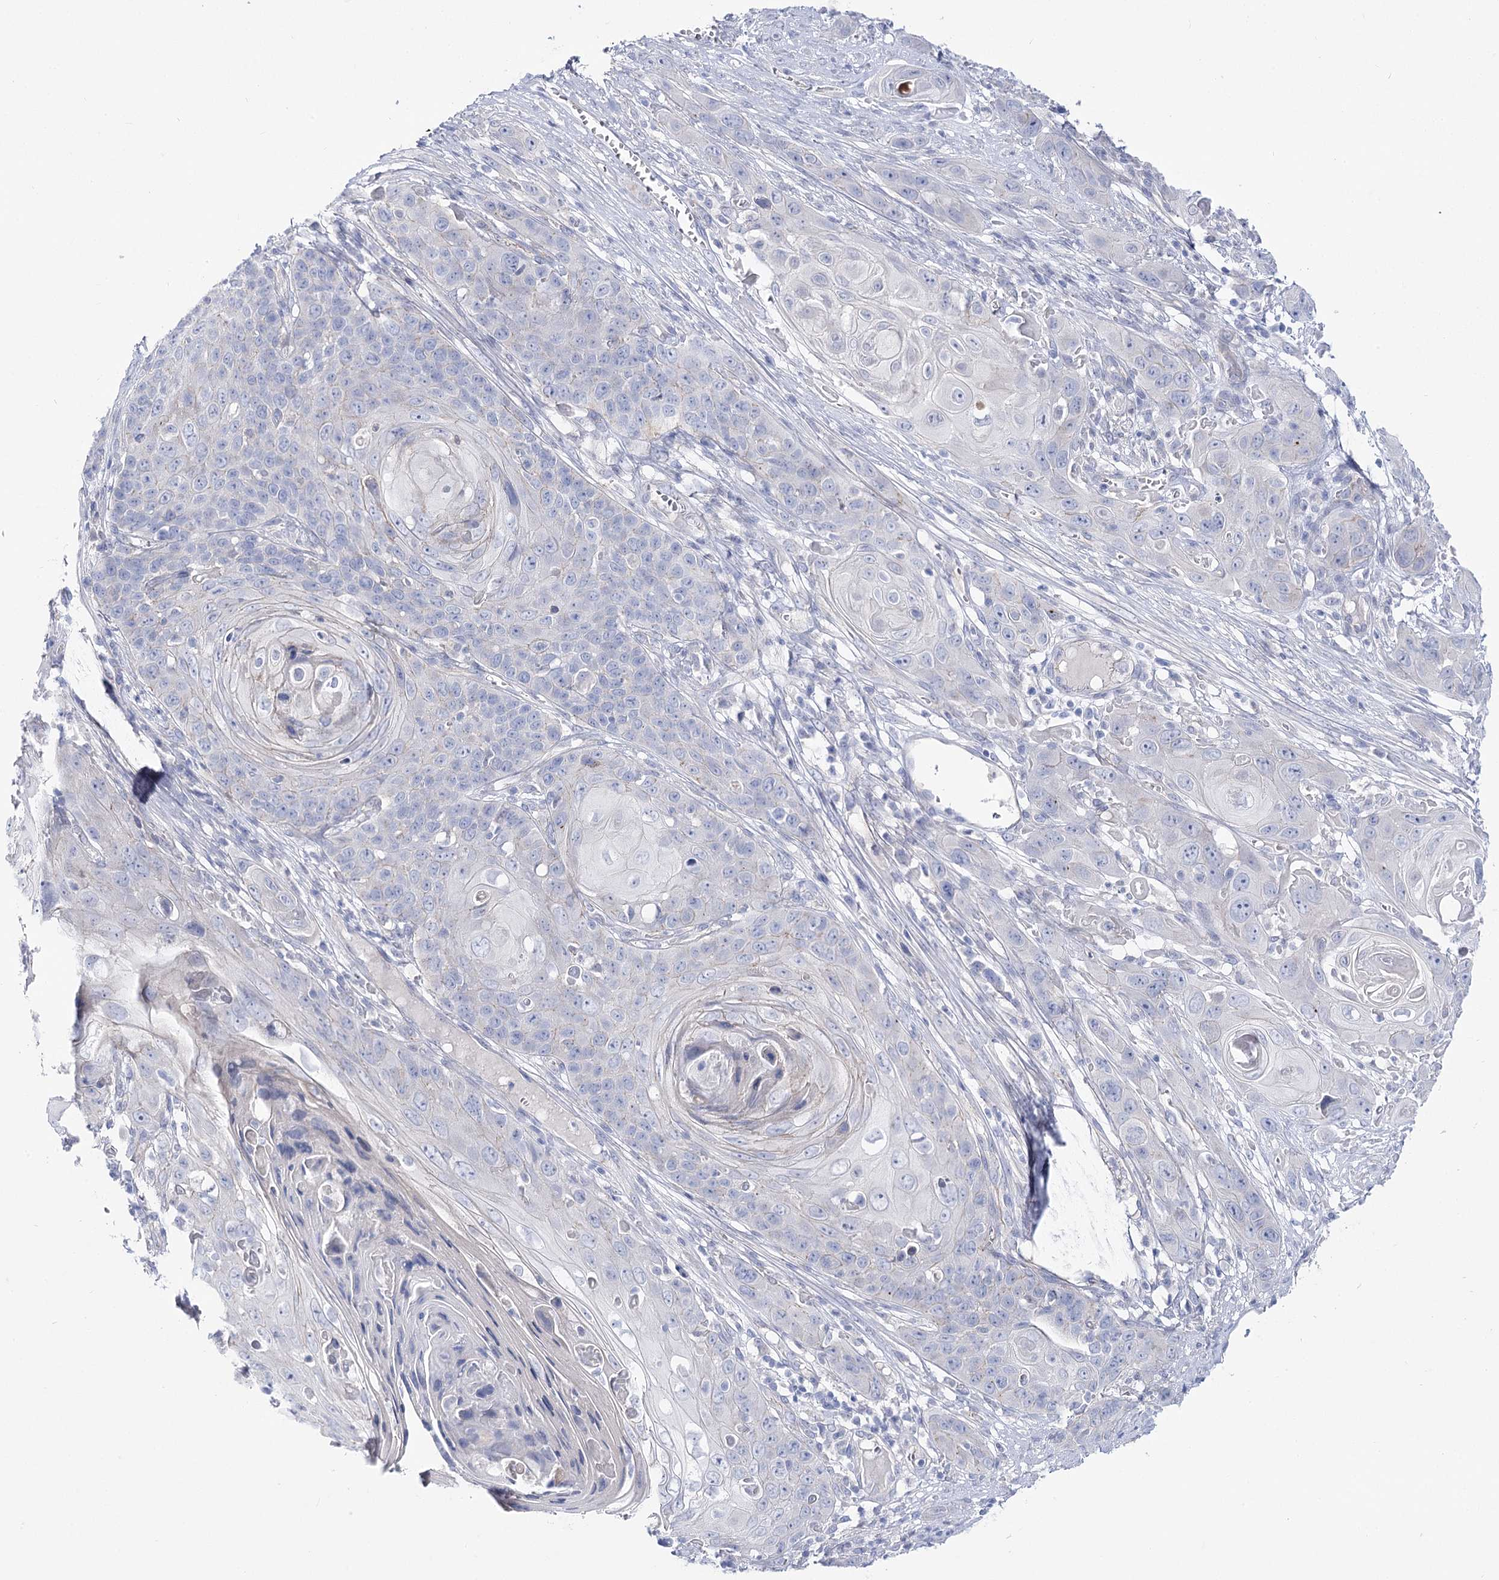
{"staining": {"intensity": "negative", "quantity": "none", "location": "none"}, "tissue": "skin cancer", "cell_type": "Tumor cells", "image_type": "cancer", "snomed": [{"axis": "morphology", "description": "Squamous cell carcinoma, NOS"}, {"axis": "topography", "description": "Skin"}], "caption": "High magnification brightfield microscopy of skin cancer (squamous cell carcinoma) stained with DAB (brown) and counterstained with hematoxylin (blue): tumor cells show no significant staining. Nuclei are stained in blue.", "gene": "NRAP", "patient": {"sex": "male", "age": 55}}